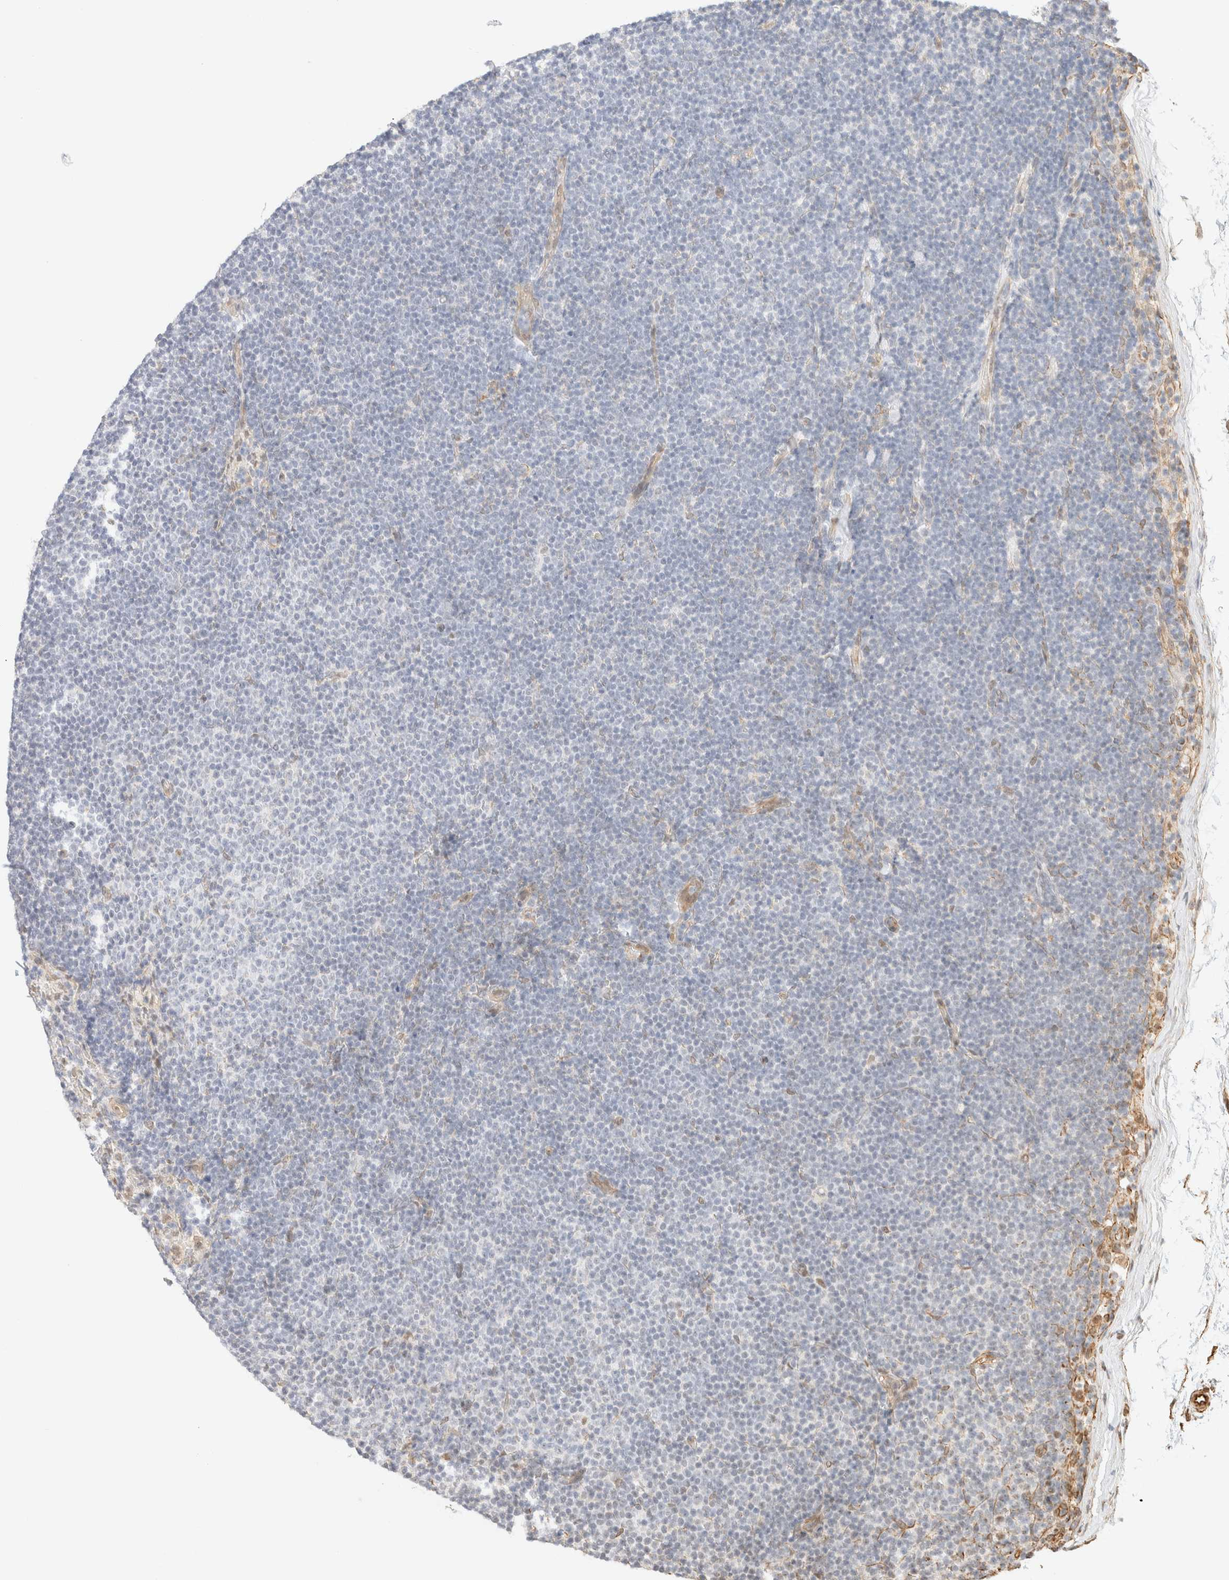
{"staining": {"intensity": "negative", "quantity": "none", "location": "none"}, "tissue": "lymphoma", "cell_type": "Tumor cells", "image_type": "cancer", "snomed": [{"axis": "morphology", "description": "Malignant lymphoma, non-Hodgkin's type, Low grade"}, {"axis": "topography", "description": "Lymph node"}], "caption": "Low-grade malignant lymphoma, non-Hodgkin's type was stained to show a protein in brown. There is no significant positivity in tumor cells.", "gene": "ARID5A", "patient": {"sex": "female", "age": 53}}